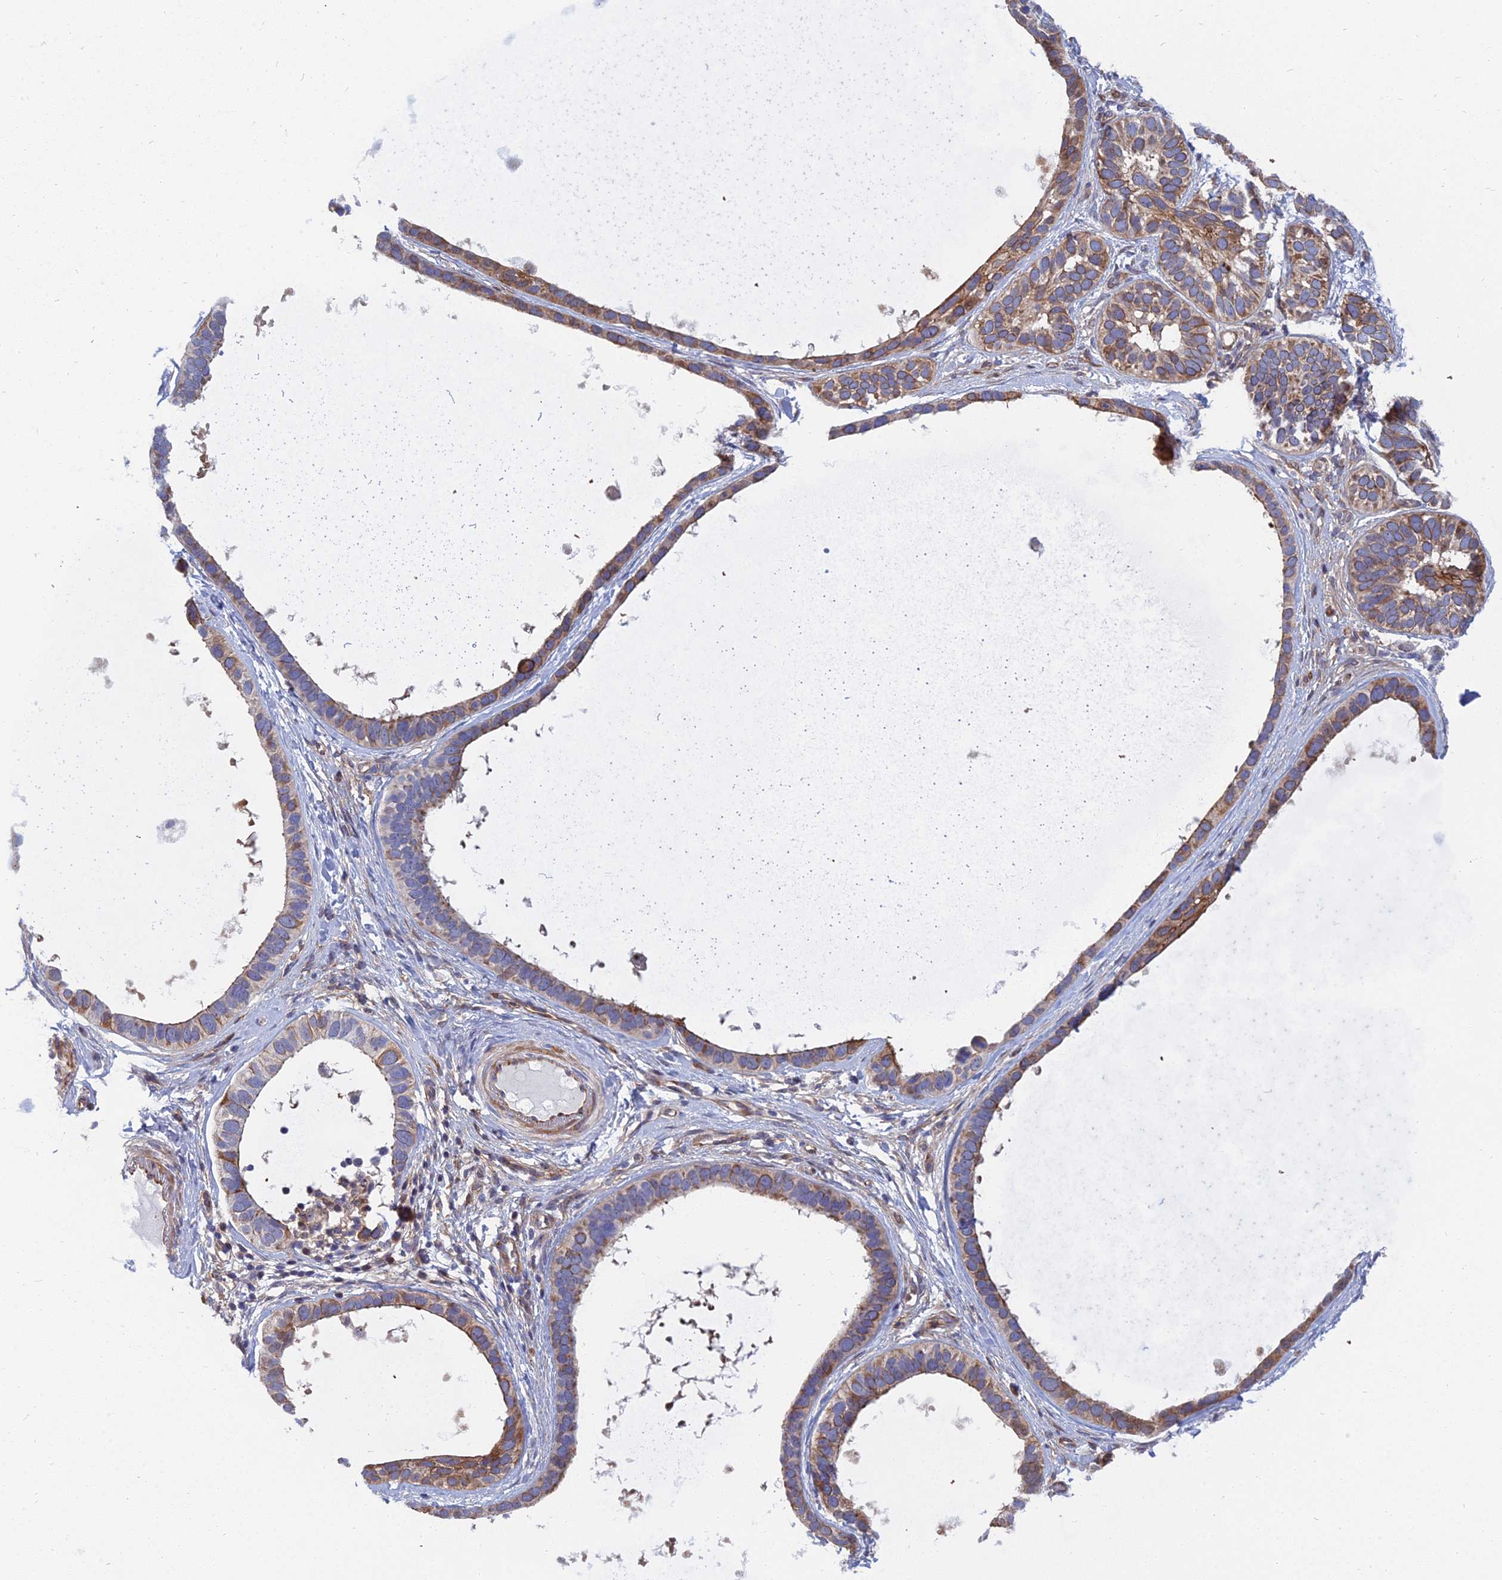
{"staining": {"intensity": "moderate", "quantity": "25%-75%", "location": "cytoplasmic/membranous"}, "tissue": "skin cancer", "cell_type": "Tumor cells", "image_type": "cancer", "snomed": [{"axis": "morphology", "description": "Basal cell carcinoma"}, {"axis": "topography", "description": "Skin"}], "caption": "Basal cell carcinoma (skin) stained with a brown dye shows moderate cytoplasmic/membranous positive expression in about 25%-75% of tumor cells.", "gene": "TRIM43B", "patient": {"sex": "male", "age": 62}}